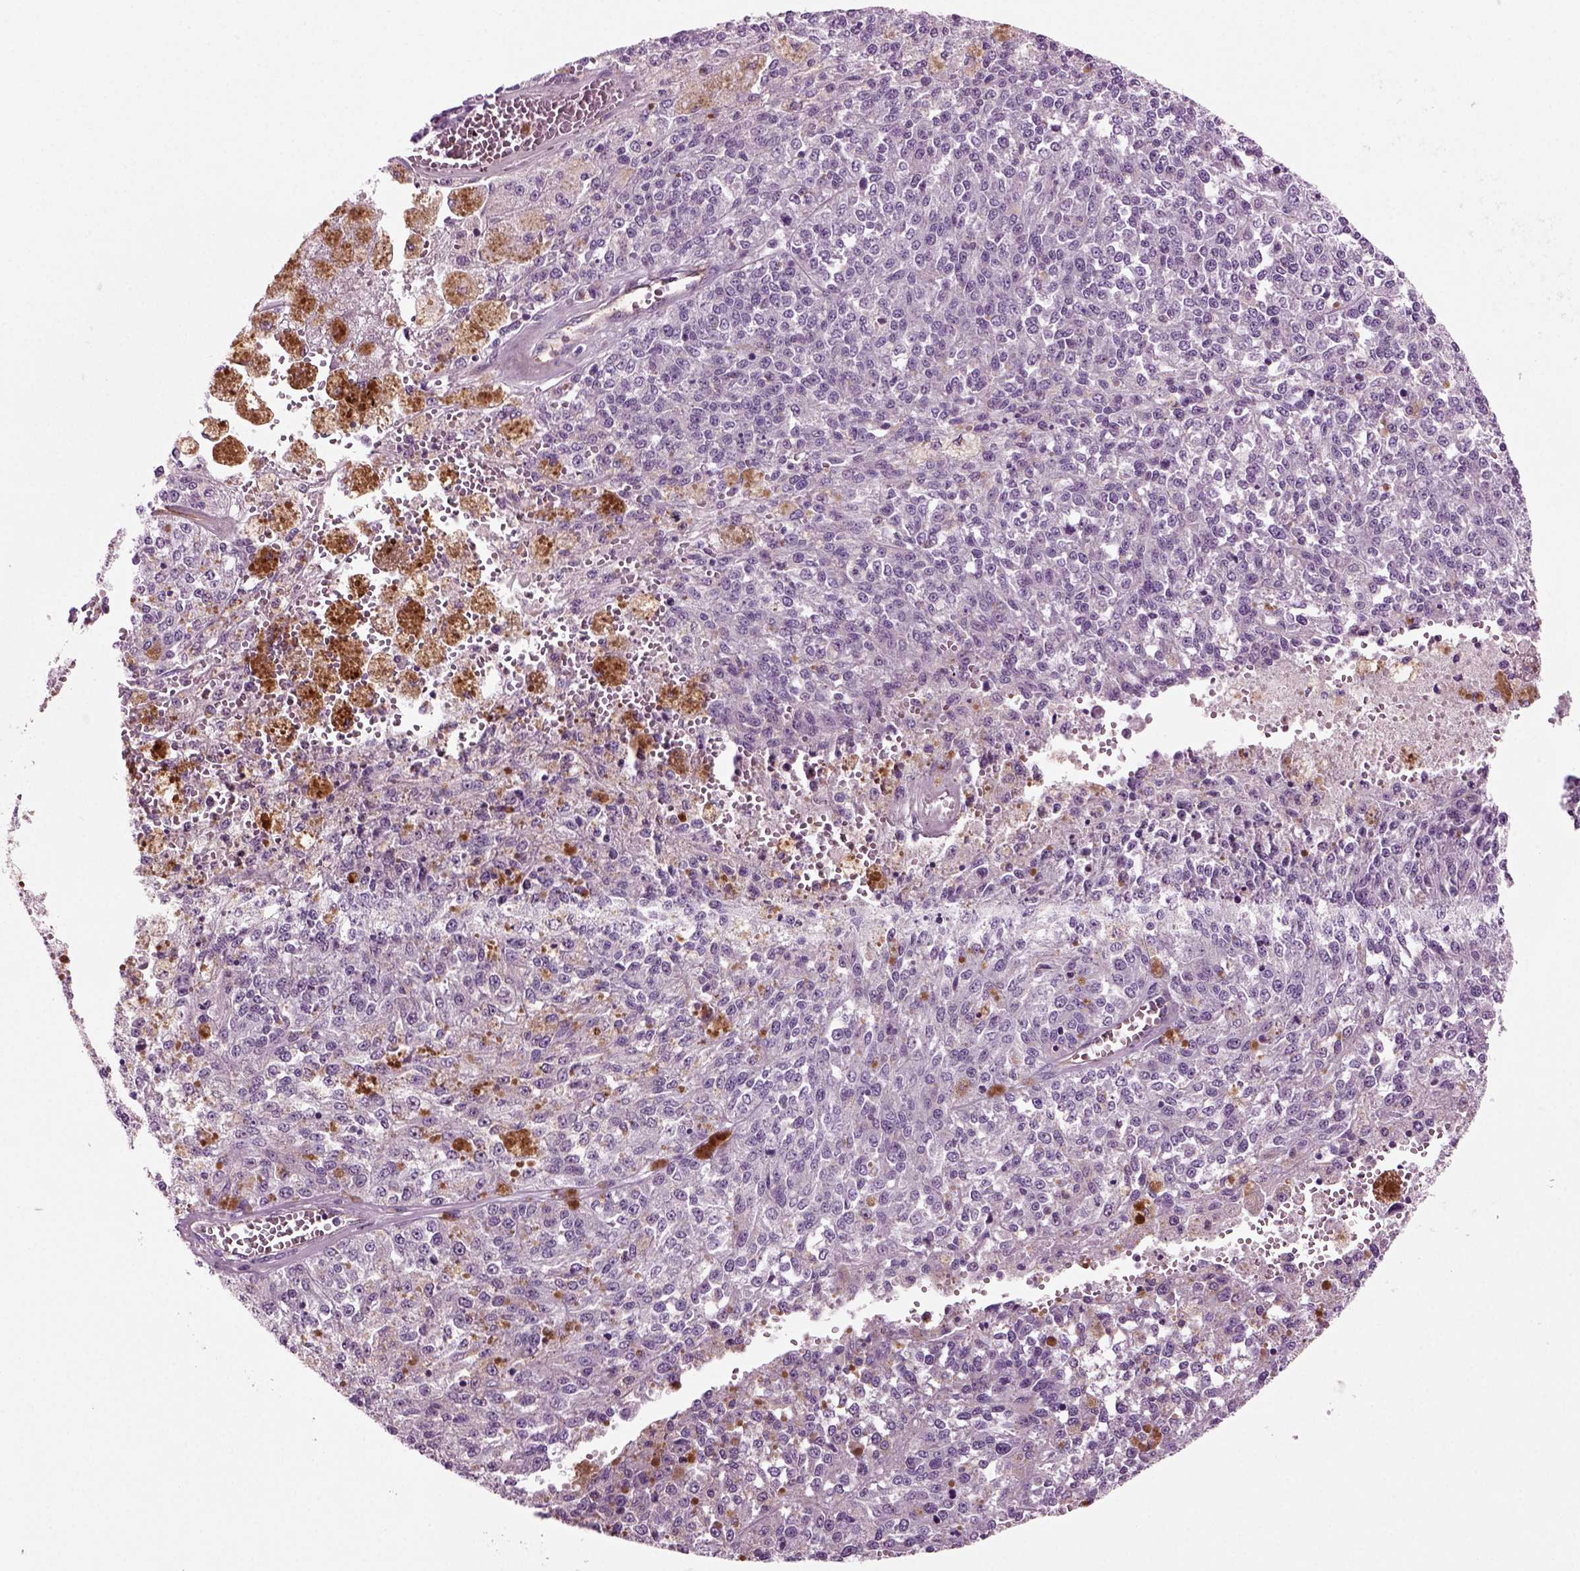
{"staining": {"intensity": "negative", "quantity": "none", "location": "none"}, "tissue": "melanoma", "cell_type": "Tumor cells", "image_type": "cancer", "snomed": [{"axis": "morphology", "description": "Malignant melanoma, Metastatic site"}, {"axis": "topography", "description": "Lymph node"}], "caption": "This is an immunohistochemistry histopathology image of human melanoma. There is no positivity in tumor cells.", "gene": "COL9A2", "patient": {"sex": "female", "age": 64}}